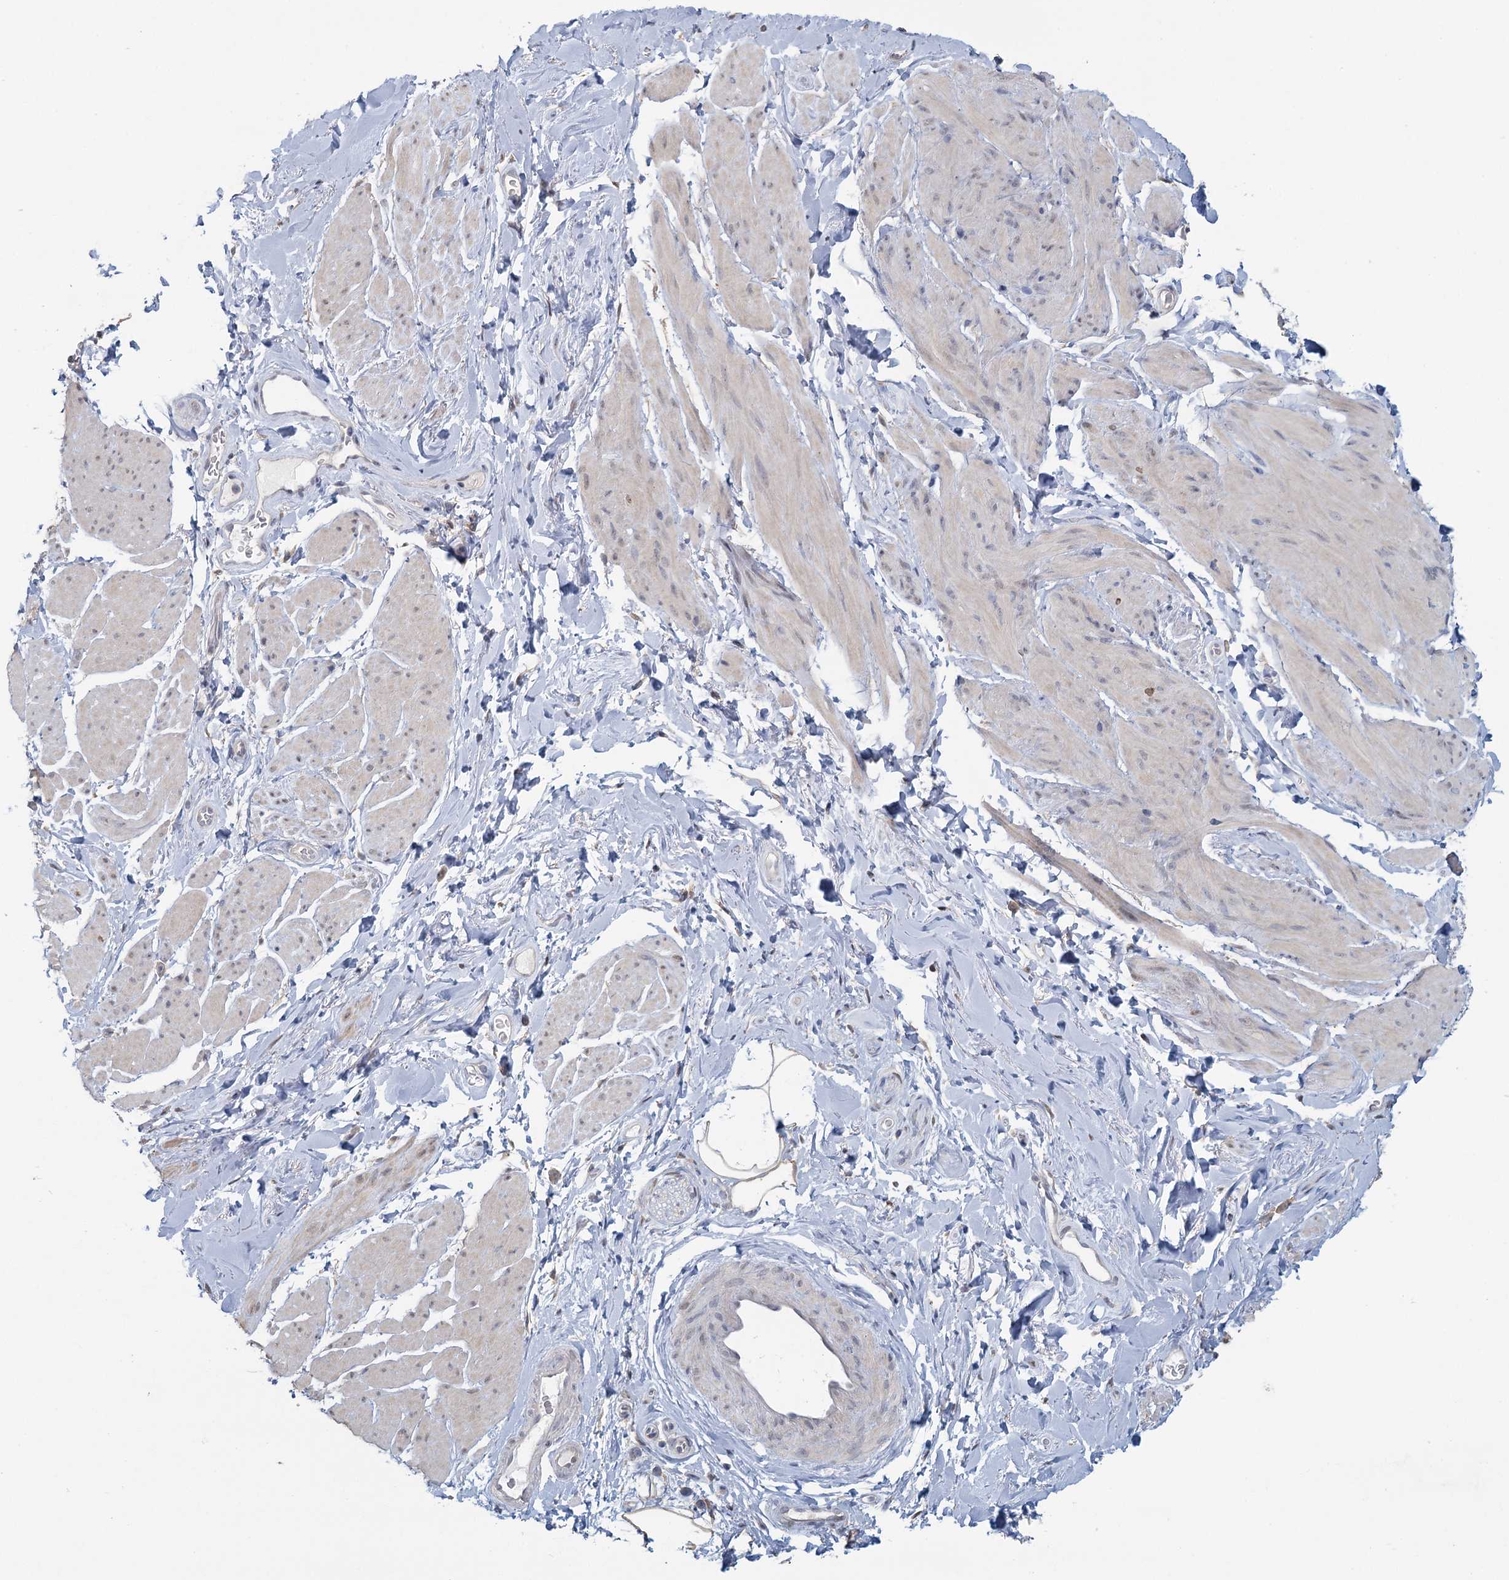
{"staining": {"intensity": "weak", "quantity": "<25%", "location": "cytoplasmic/membranous"}, "tissue": "smooth muscle", "cell_type": "Smooth muscle cells", "image_type": "normal", "snomed": [{"axis": "morphology", "description": "Normal tissue, NOS"}, {"axis": "topography", "description": "Smooth muscle"}, {"axis": "topography", "description": "Peripheral nerve tissue"}], "caption": "Smooth muscle was stained to show a protein in brown. There is no significant positivity in smooth muscle cells. Nuclei are stained in blue.", "gene": "MYO7B", "patient": {"sex": "male", "age": 69}}